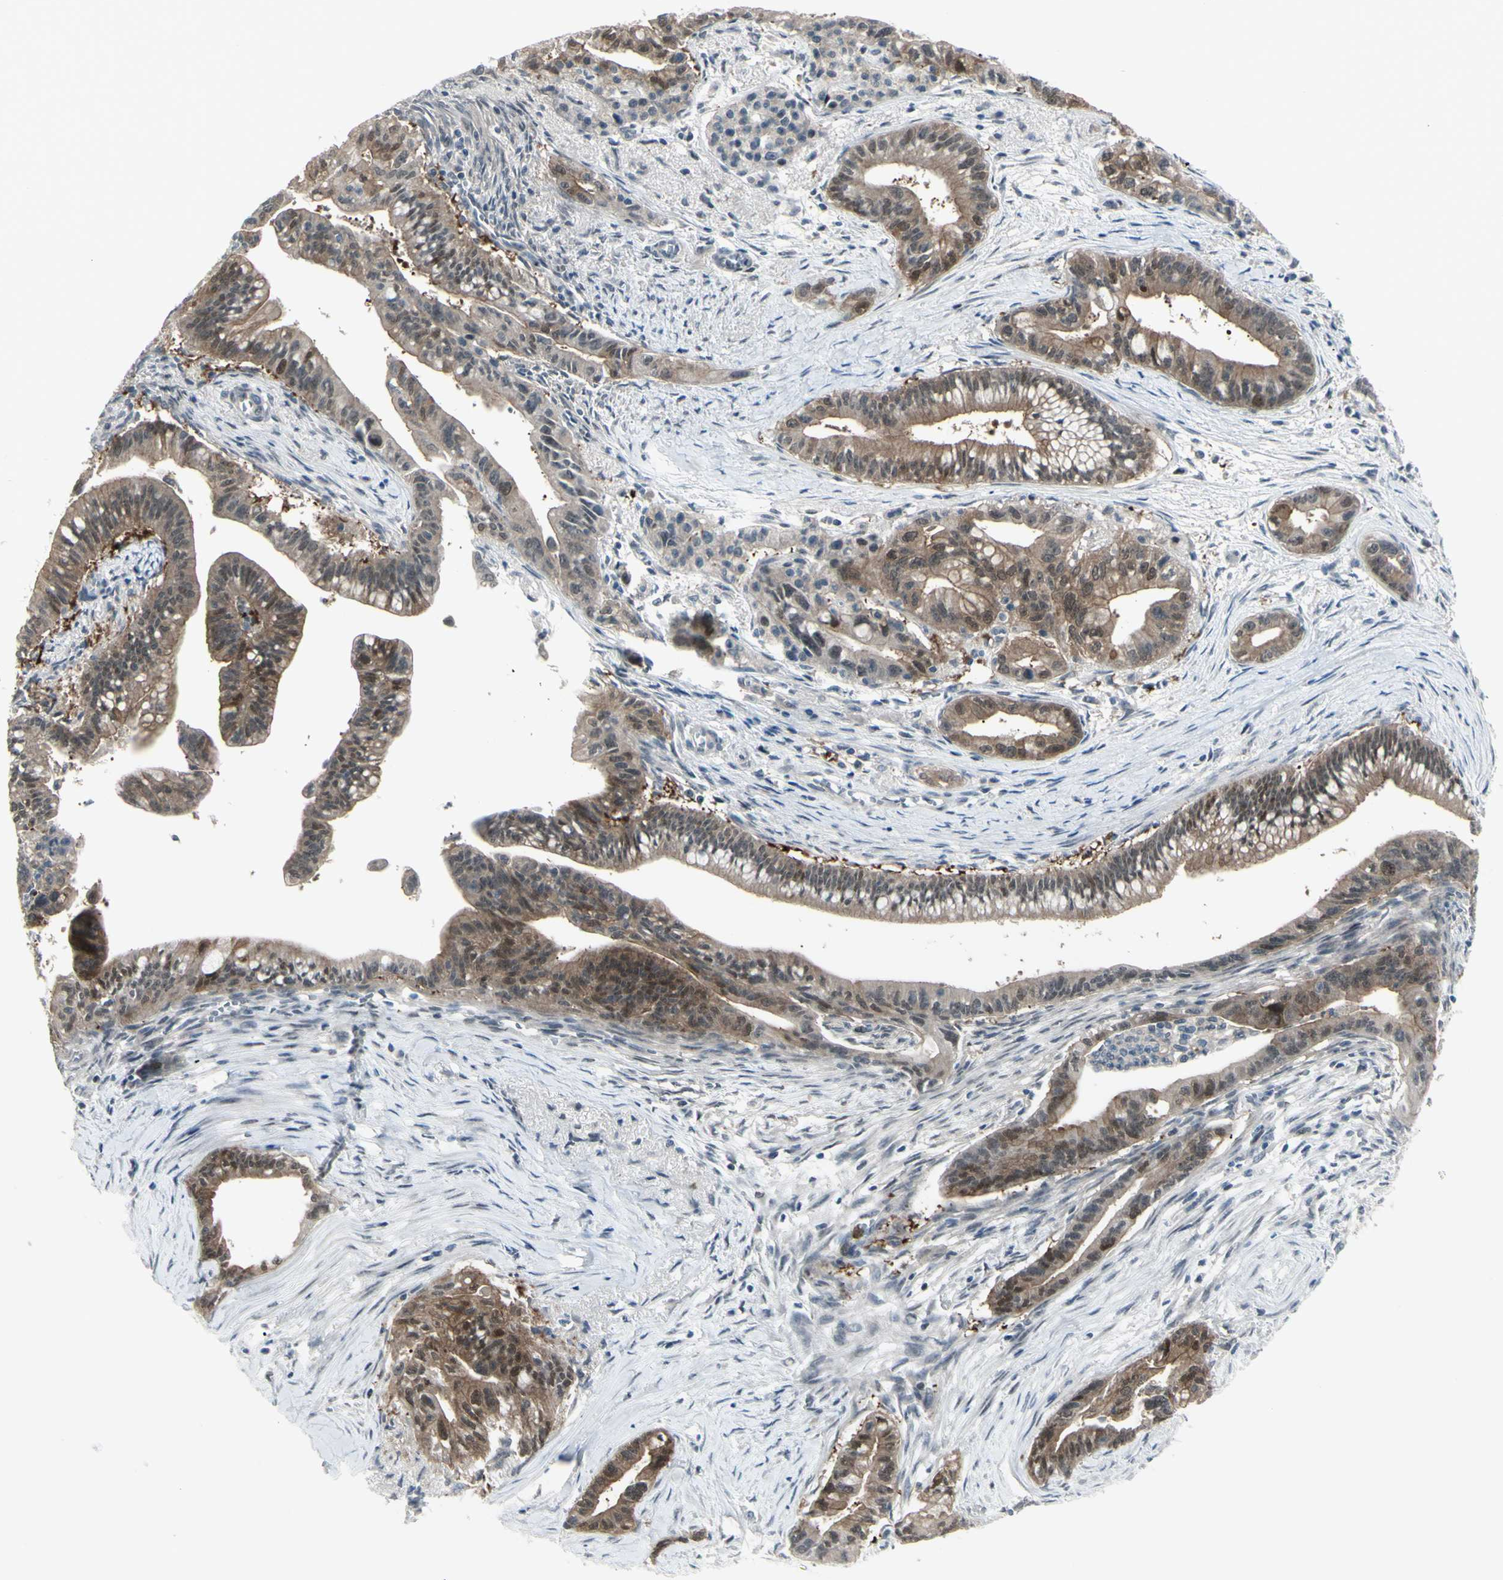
{"staining": {"intensity": "moderate", "quantity": ">75%", "location": "cytoplasmic/membranous"}, "tissue": "pancreatic cancer", "cell_type": "Tumor cells", "image_type": "cancer", "snomed": [{"axis": "morphology", "description": "Adenocarcinoma, NOS"}, {"axis": "topography", "description": "Pancreas"}], "caption": "High-magnification brightfield microscopy of adenocarcinoma (pancreatic) stained with DAB (brown) and counterstained with hematoxylin (blue). tumor cells exhibit moderate cytoplasmic/membranous positivity is identified in about>75% of cells.", "gene": "ETNK1", "patient": {"sex": "male", "age": 70}}